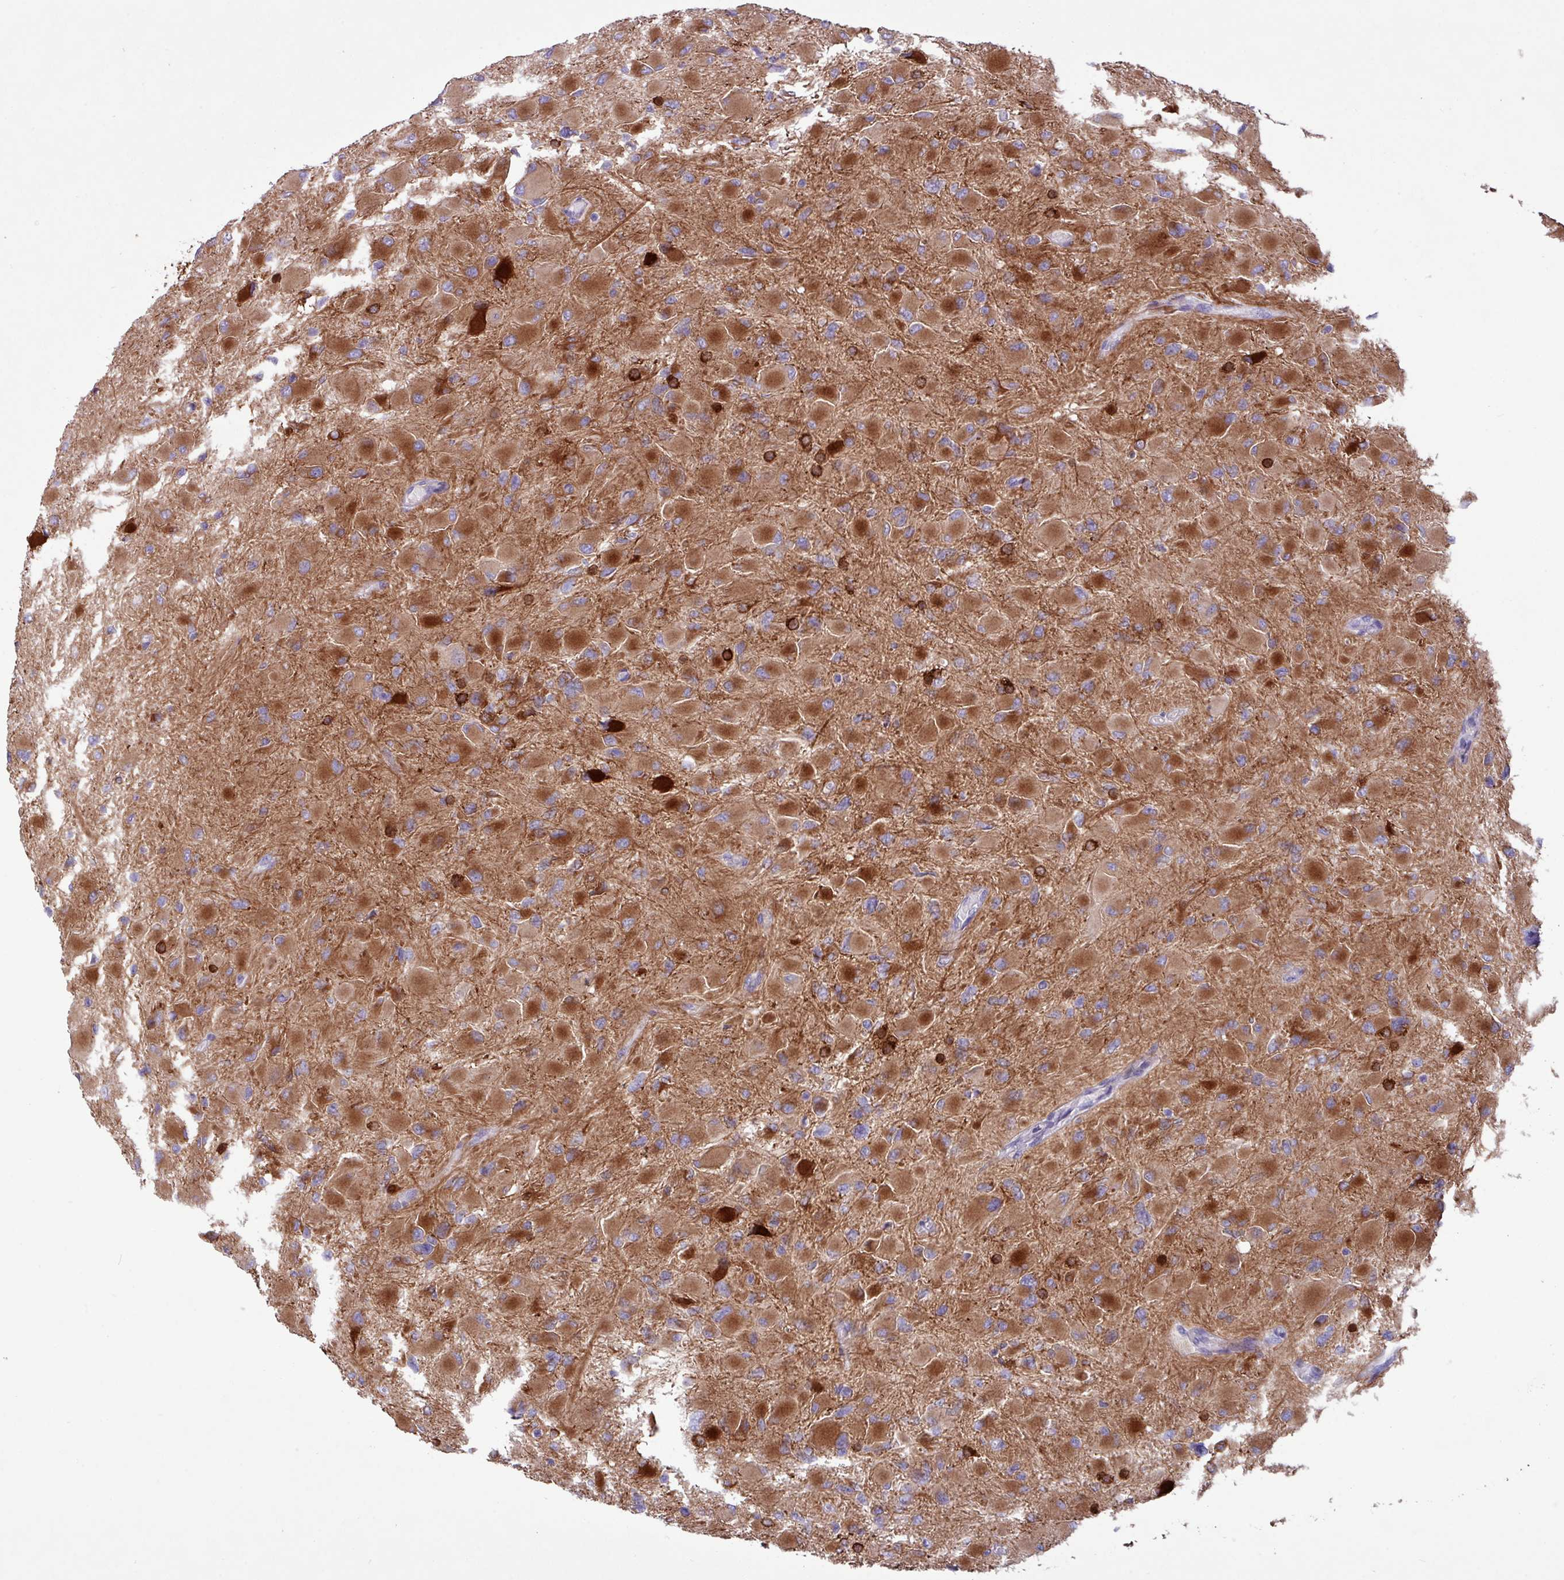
{"staining": {"intensity": "strong", "quantity": ">75%", "location": "cytoplasmic/membranous"}, "tissue": "glioma", "cell_type": "Tumor cells", "image_type": "cancer", "snomed": [{"axis": "morphology", "description": "Glioma, malignant, High grade"}, {"axis": "topography", "description": "Cerebral cortex"}], "caption": "Immunohistochemical staining of human high-grade glioma (malignant) reveals high levels of strong cytoplasmic/membranous protein staining in about >75% of tumor cells.", "gene": "KIRREL3", "patient": {"sex": "female", "age": 36}}